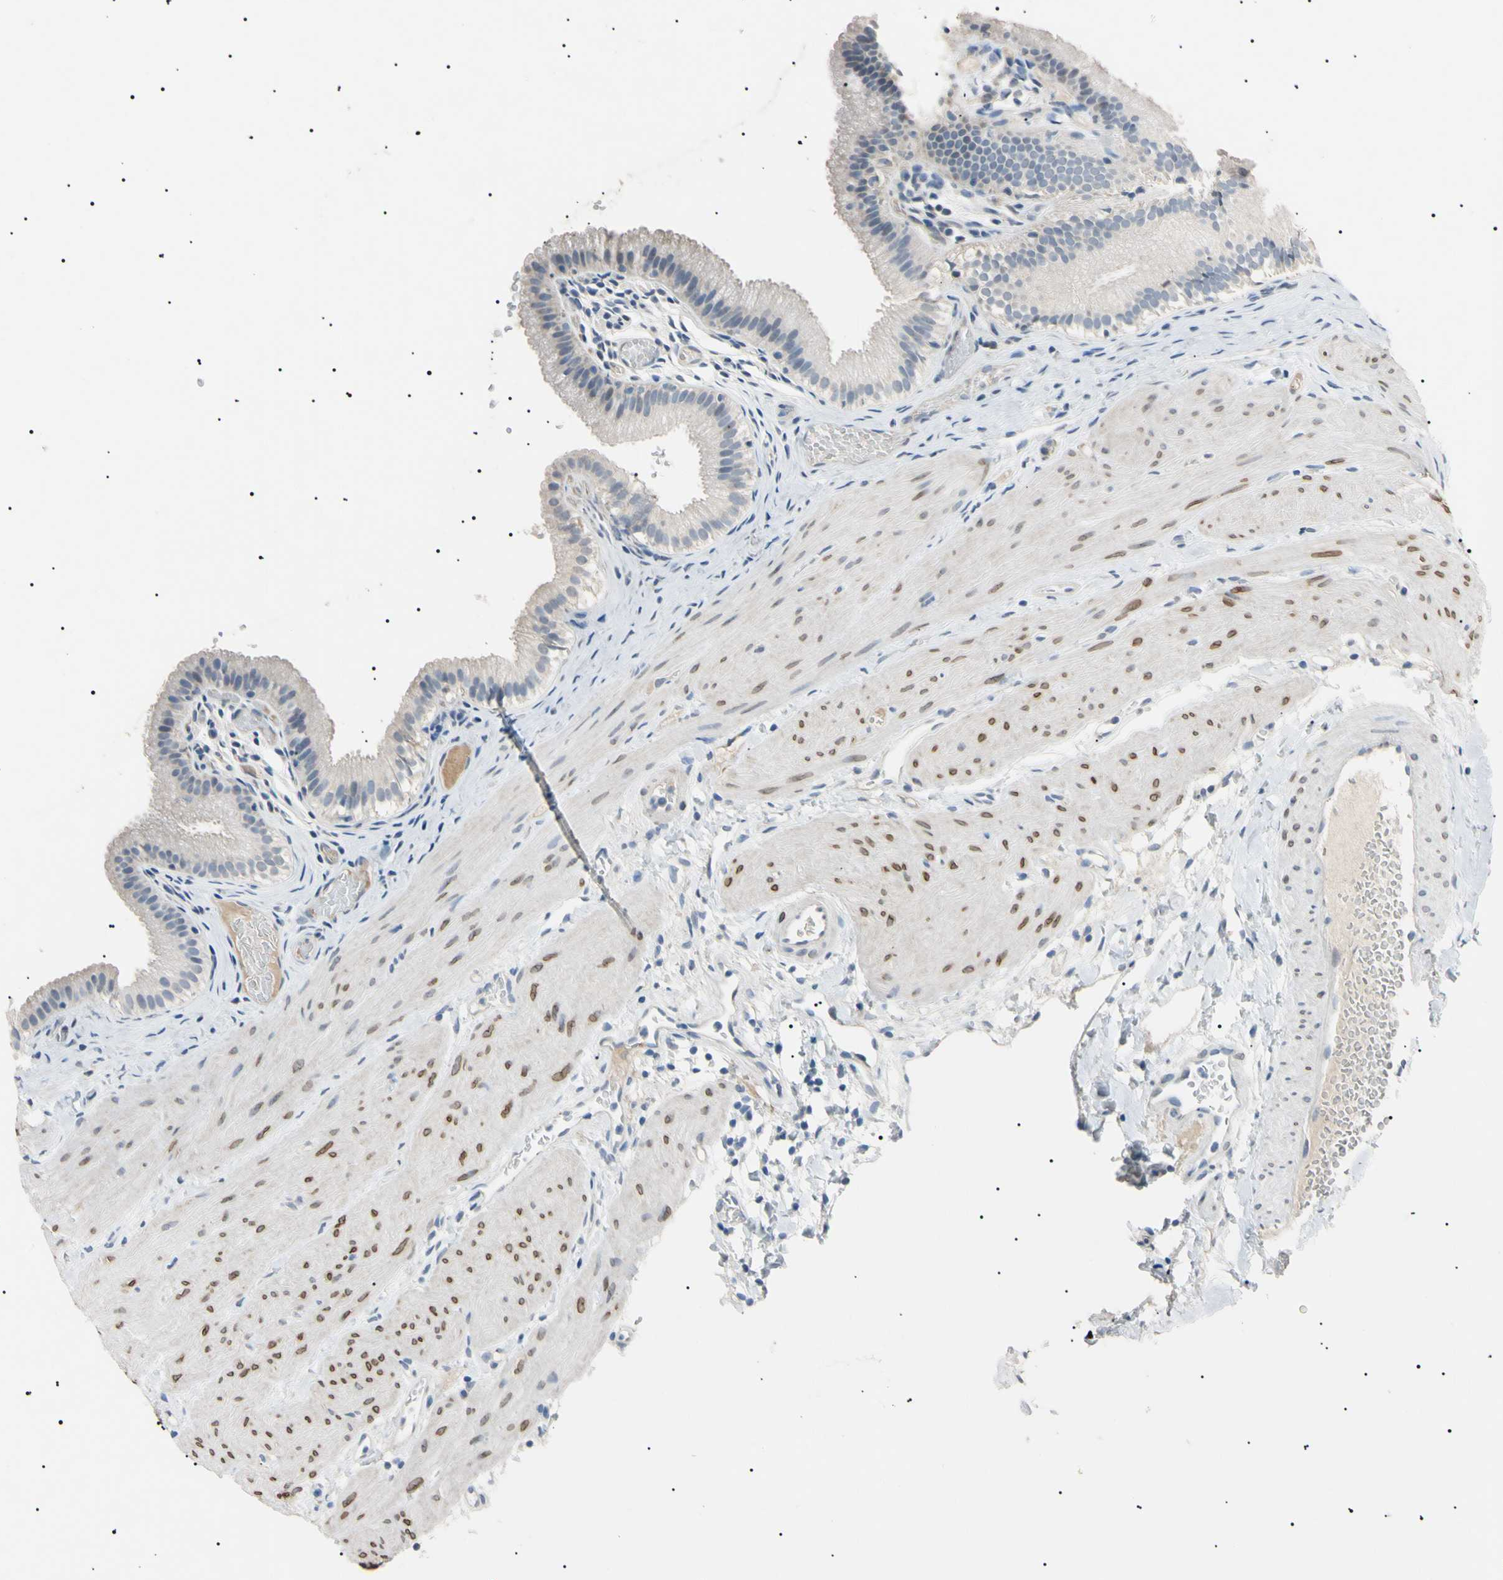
{"staining": {"intensity": "negative", "quantity": "none", "location": "none"}, "tissue": "gallbladder", "cell_type": "Glandular cells", "image_type": "normal", "snomed": [{"axis": "morphology", "description": "Normal tissue, NOS"}, {"axis": "topography", "description": "Gallbladder"}], "caption": "The micrograph demonstrates no staining of glandular cells in unremarkable gallbladder. (DAB (3,3'-diaminobenzidine) immunohistochemistry with hematoxylin counter stain).", "gene": "CGB3", "patient": {"sex": "female", "age": 26}}